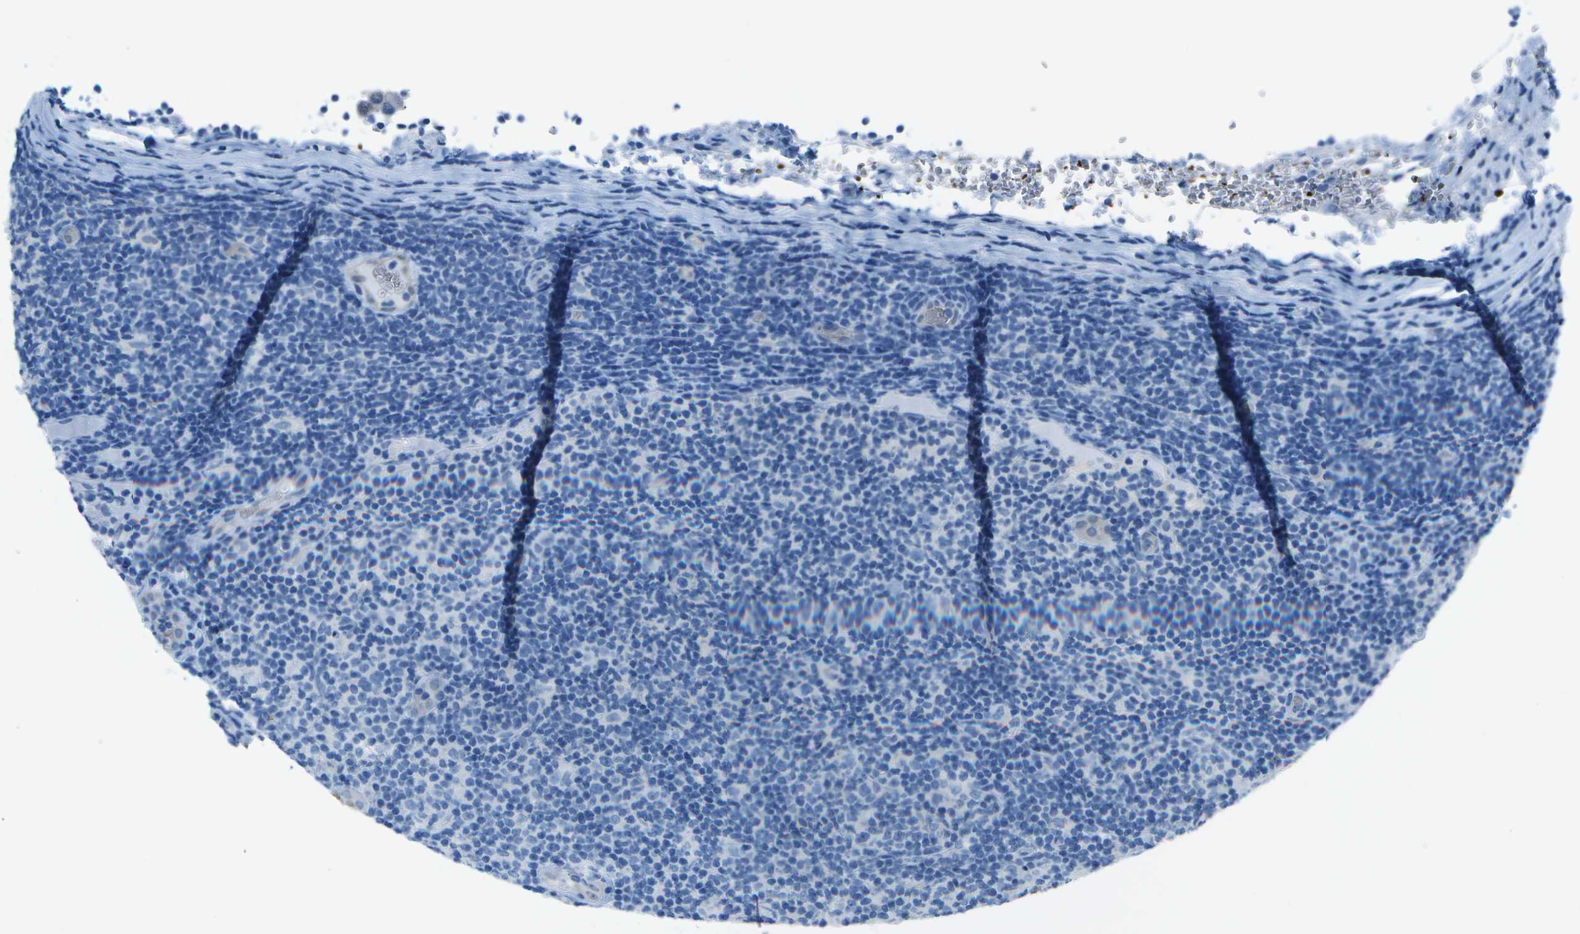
{"staining": {"intensity": "negative", "quantity": "none", "location": "none"}, "tissue": "lymphoma", "cell_type": "Tumor cells", "image_type": "cancer", "snomed": [{"axis": "morphology", "description": "Malignant lymphoma, non-Hodgkin's type, Low grade"}, {"axis": "topography", "description": "Lymph node"}], "caption": "Photomicrograph shows no significant protein expression in tumor cells of lymphoma. (Brightfield microscopy of DAB (3,3'-diaminobenzidine) immunohistochemistry at high magnification).", "gene": "ASL", "patient": {"sex": "male", "age": 83}}